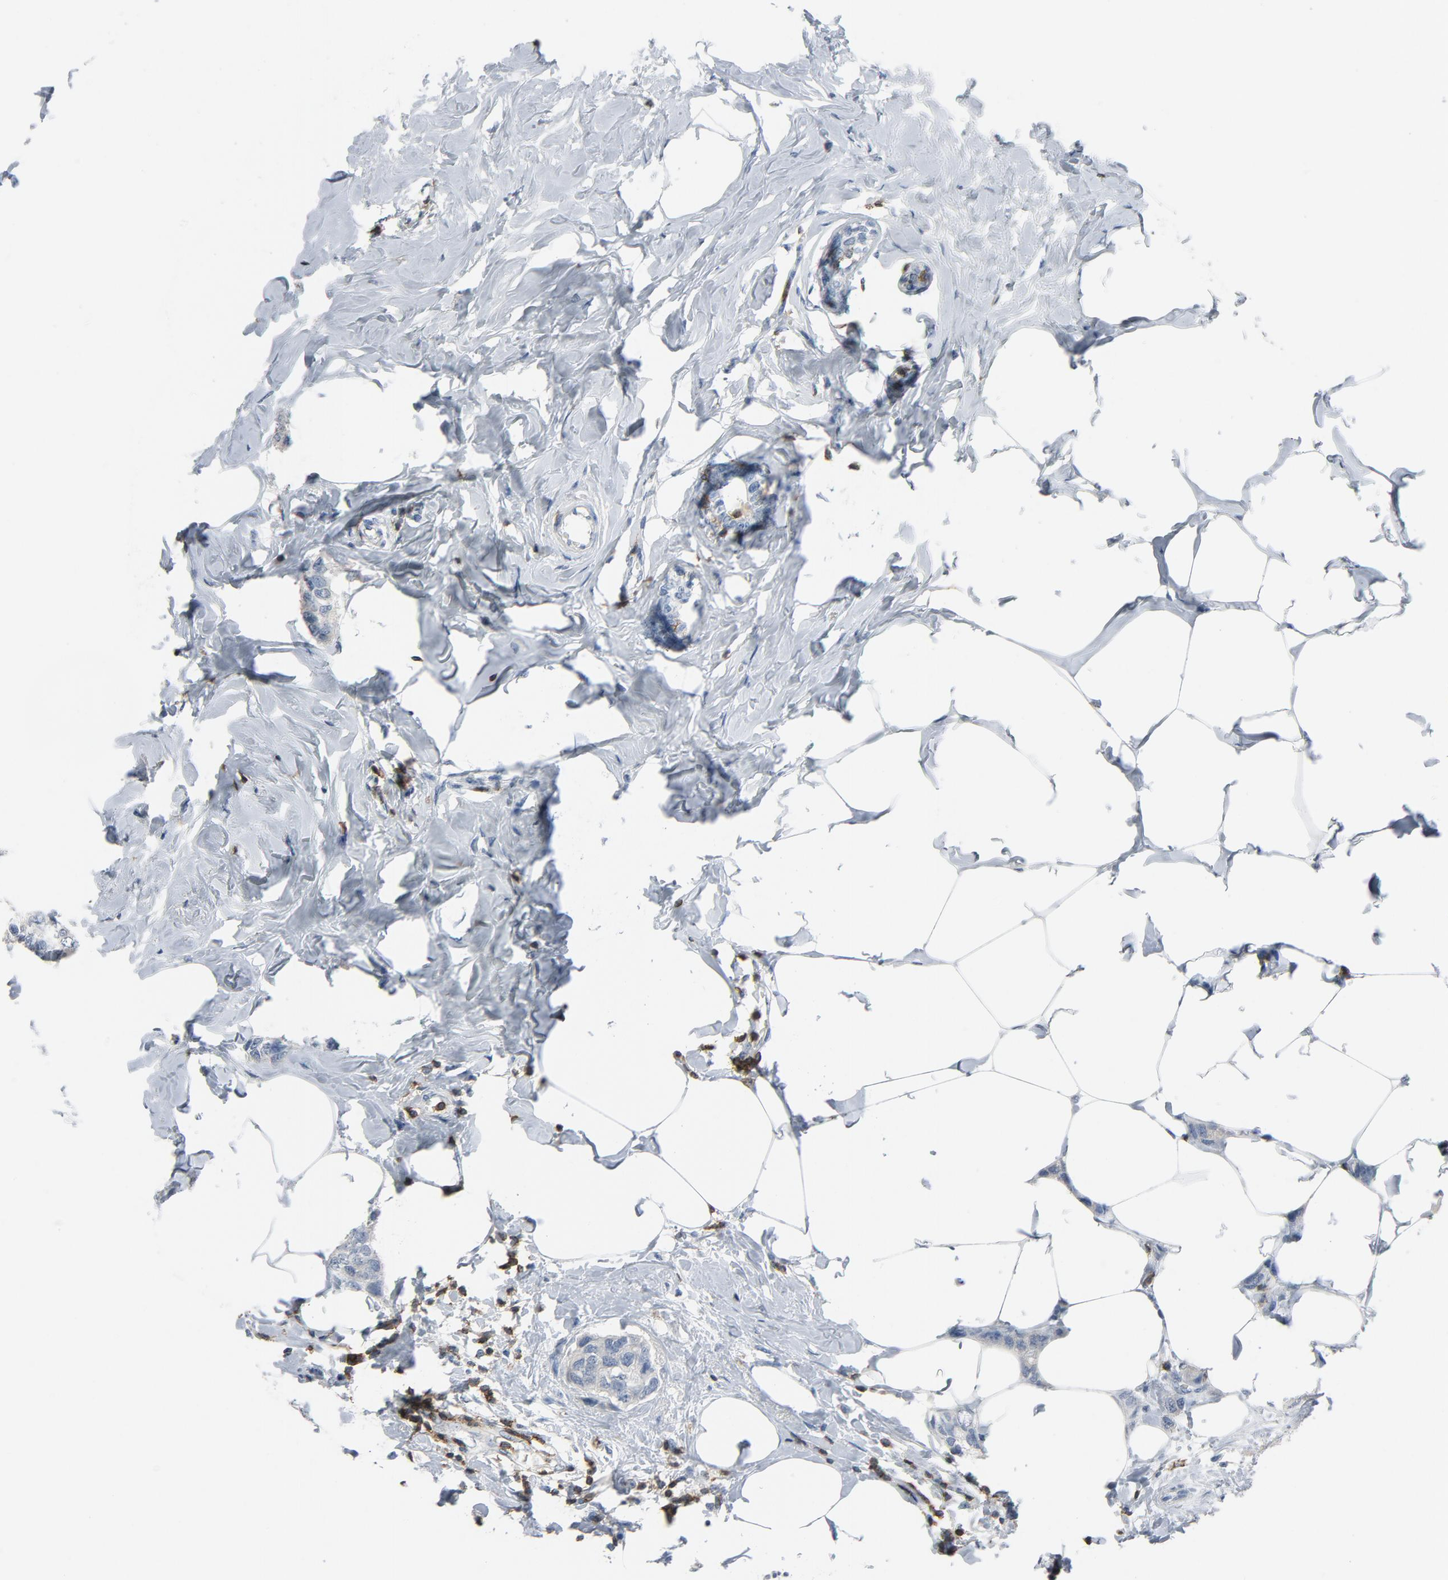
{"staining": {"intensity": "negative", "quantity": "none", "location": "none"}, "tissue": "breast cancer", "cell_type": "Tumor cells", "image_type": "cancer", "snomed": [{"axis": "morphology", "description": "Normal tissue, NOS"}, {"axis": "morphology", "description": "Duct carcinoma"}, {"axis": "topography", "description": "Breast"}], "caption": "Histopathology image shows no significant protein expression in tumor cells of breast intraductal carcinoma.", "gene": "LCK", "patient": {"sex": "female", "age": 50}}